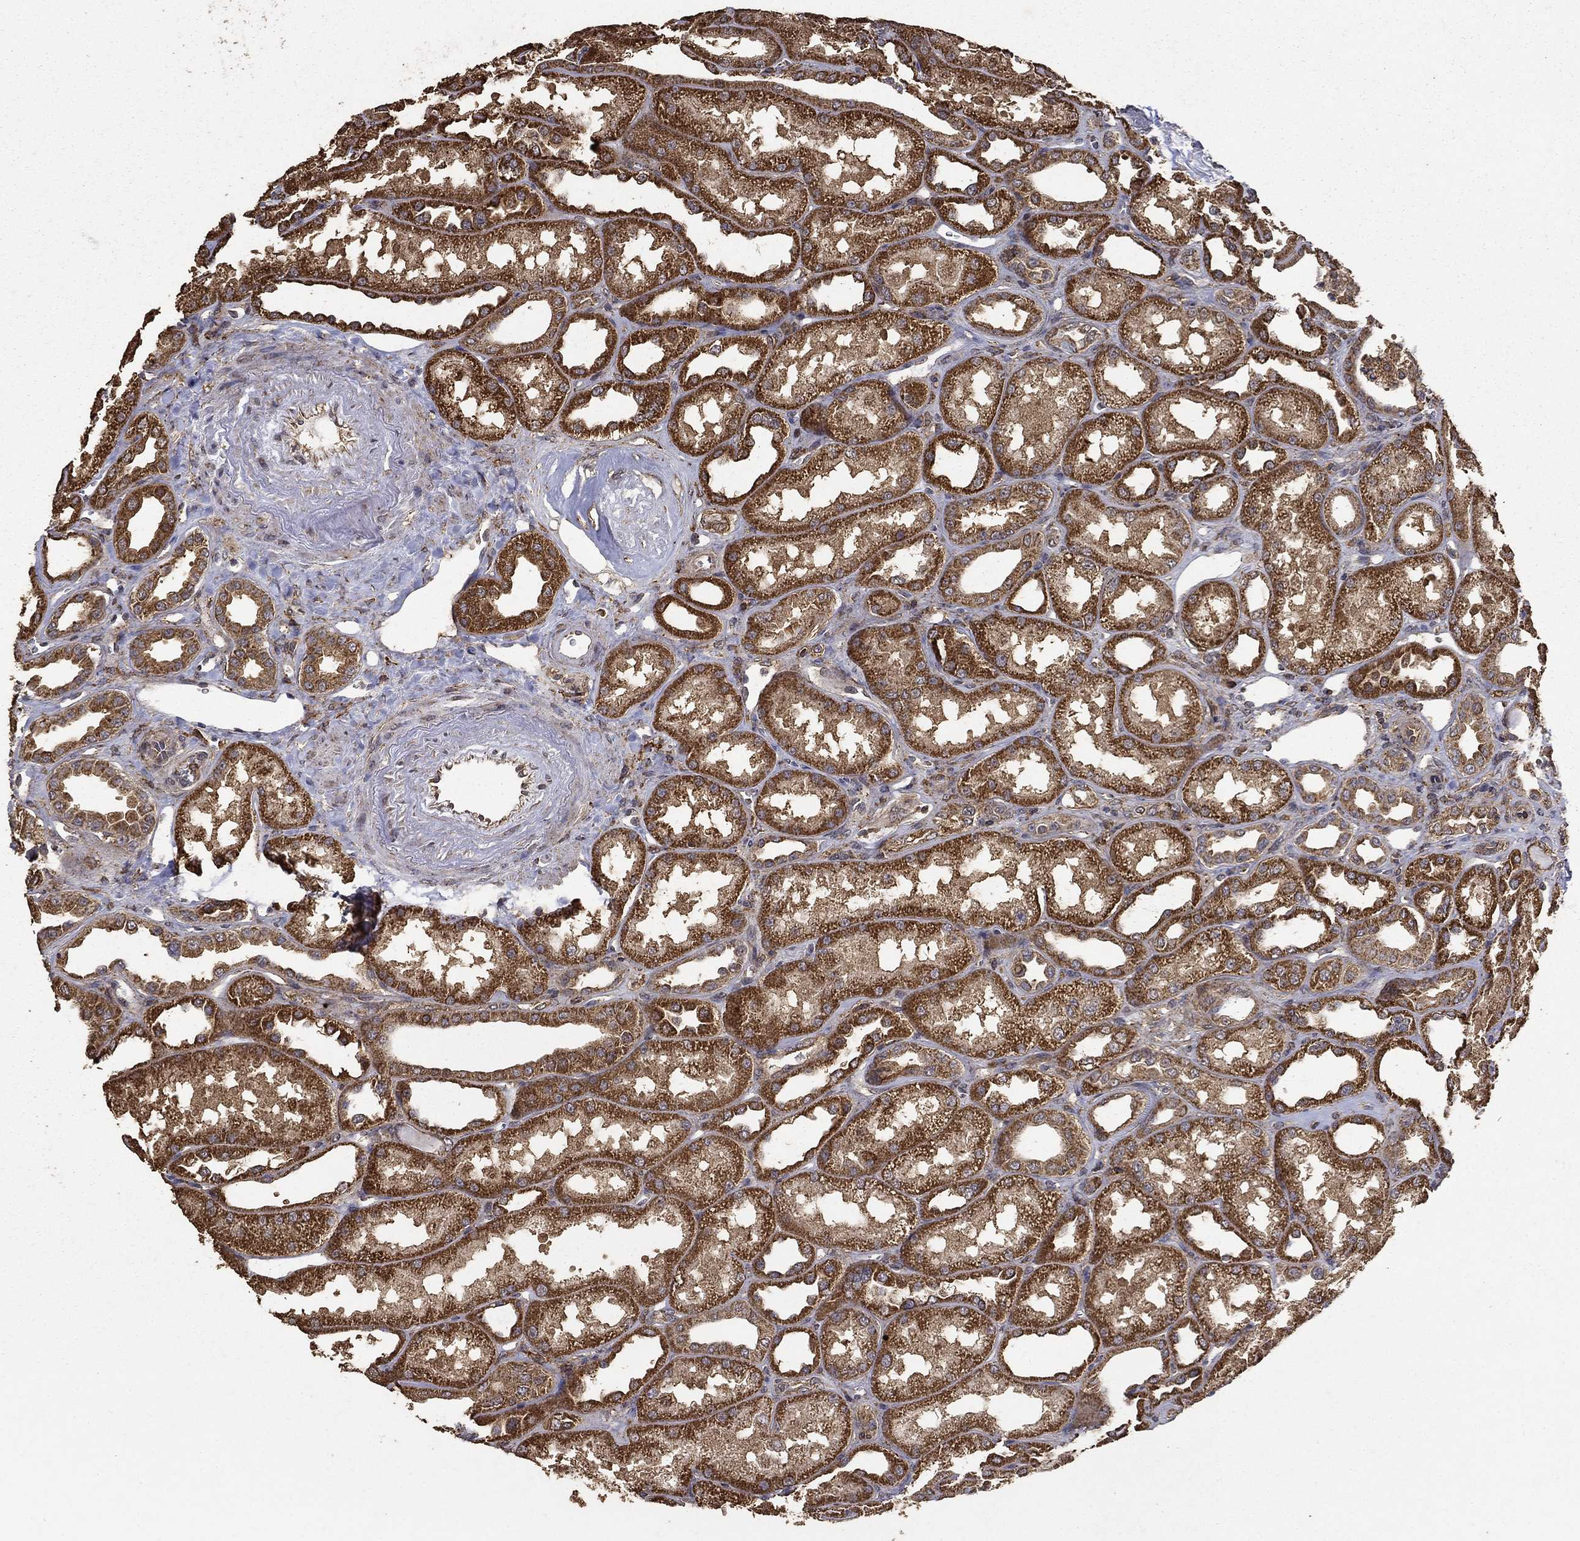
{"staining": {"intensity": "negative", "quantity": "none", "location": "none"}, "tissue": "kidney", "cell_type": "Cells in glomeruli", "image_type": "normal", "snomed": [{"axis": "morphology", "description": "Normal tissue, NOS"}, {"axis": "topography", "description": "Kidney"}], "caption": "This image is of unremarkable kidney stained with immunohistochemistry (IHC) to label a protein in brown with the nuclei are counter-stained blue. There is no positivity in cells in glomeruli.", "gene": "IFRD1", "patient": {"sex": "male", "age": 61}}